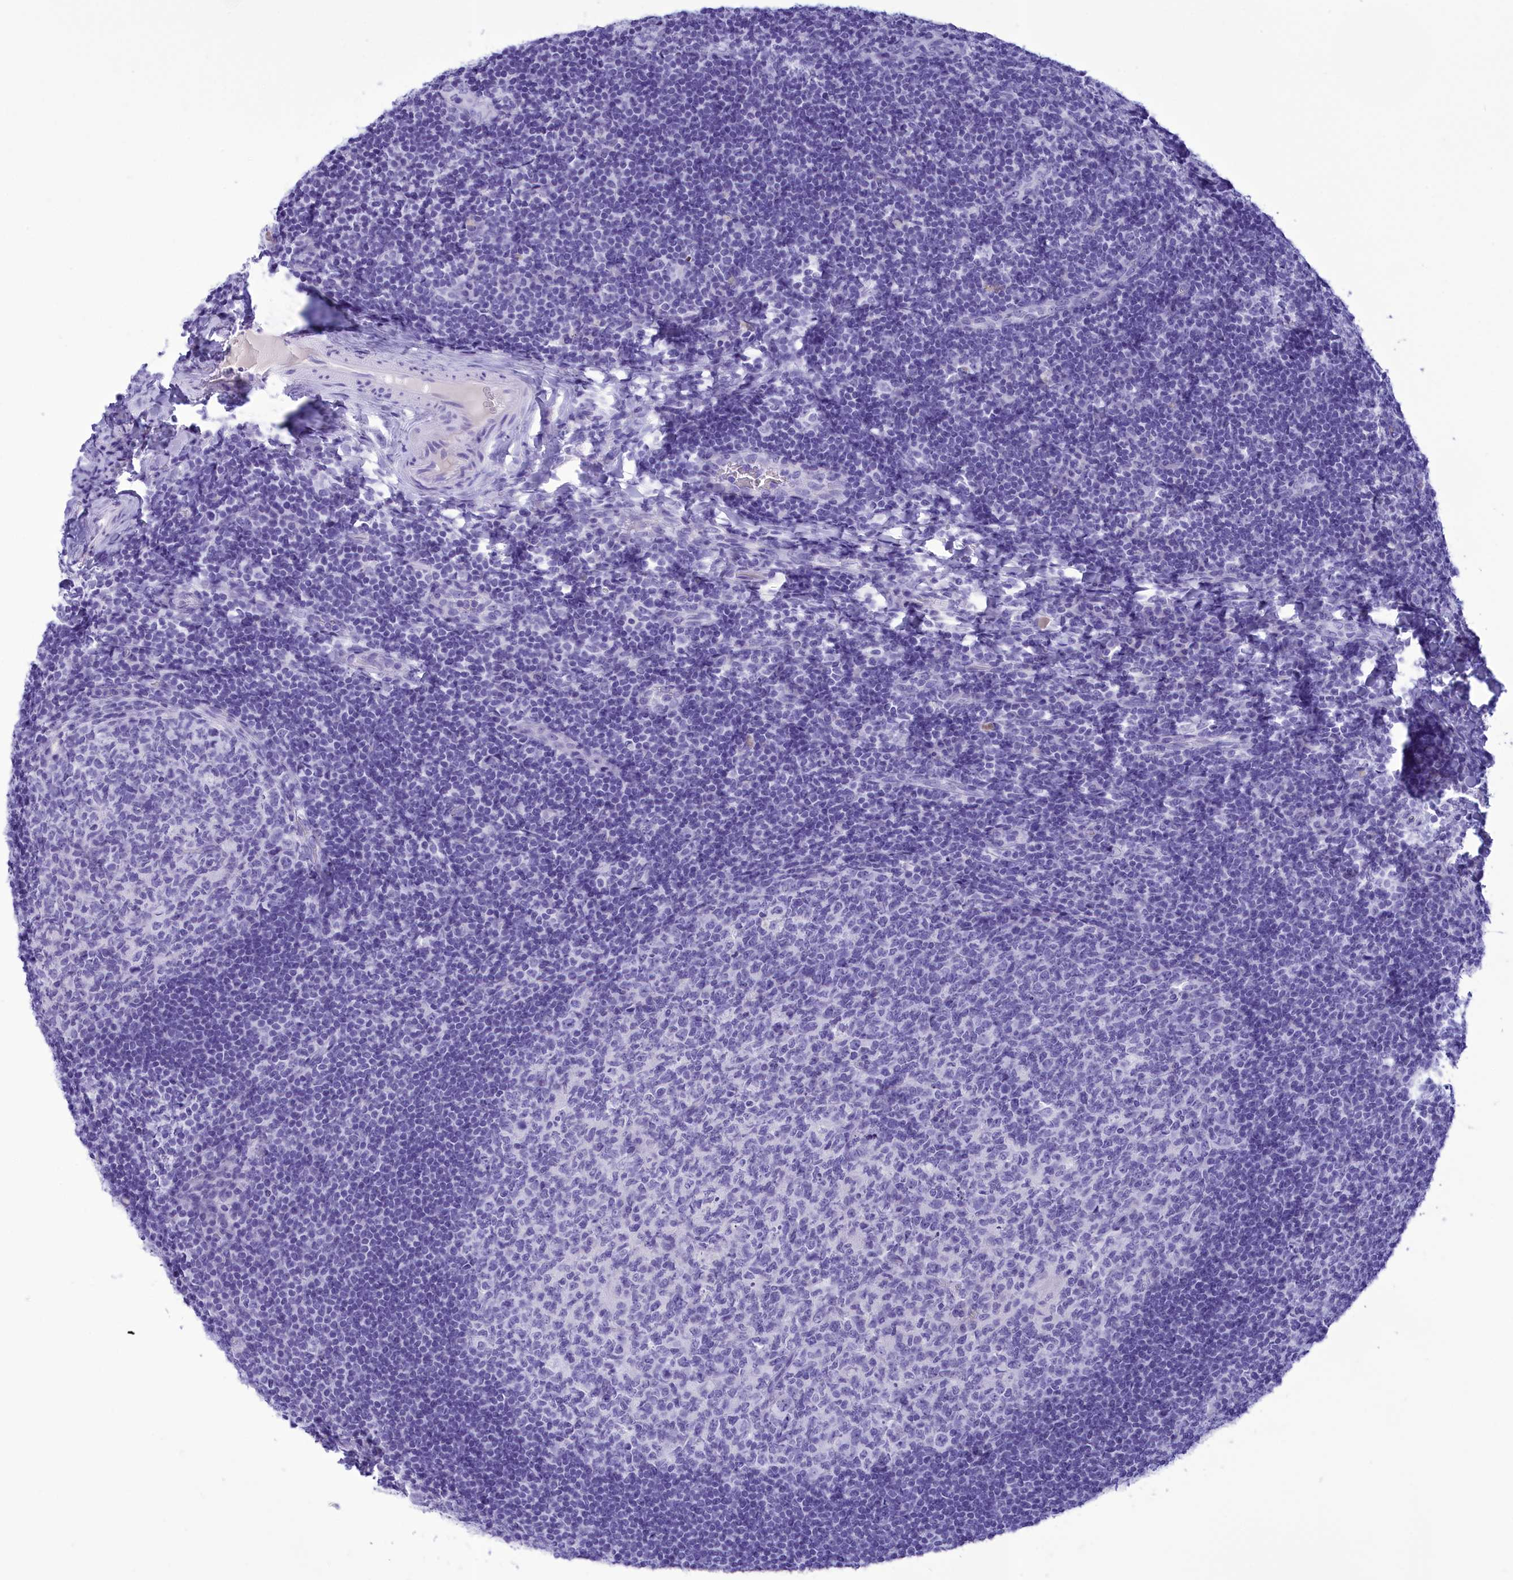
{"staining": {"intensity": "negative", "quantity": "none", "location": "none"}, "tissue": "tonsil", "cell_type": "Germinal center cells", "image_type": "normal", "snomed": [{"axis": "morphology", "description": "Normal tissue, NOS"}, {"axis": "topography", "description": "Tonsil"}], "caption": "Immunohistochemistry (IHC) of normal tonsil shows no staining in germinal center cells.", "gene": "BRI3", "patient": {"sex": "male", "age": 17}}